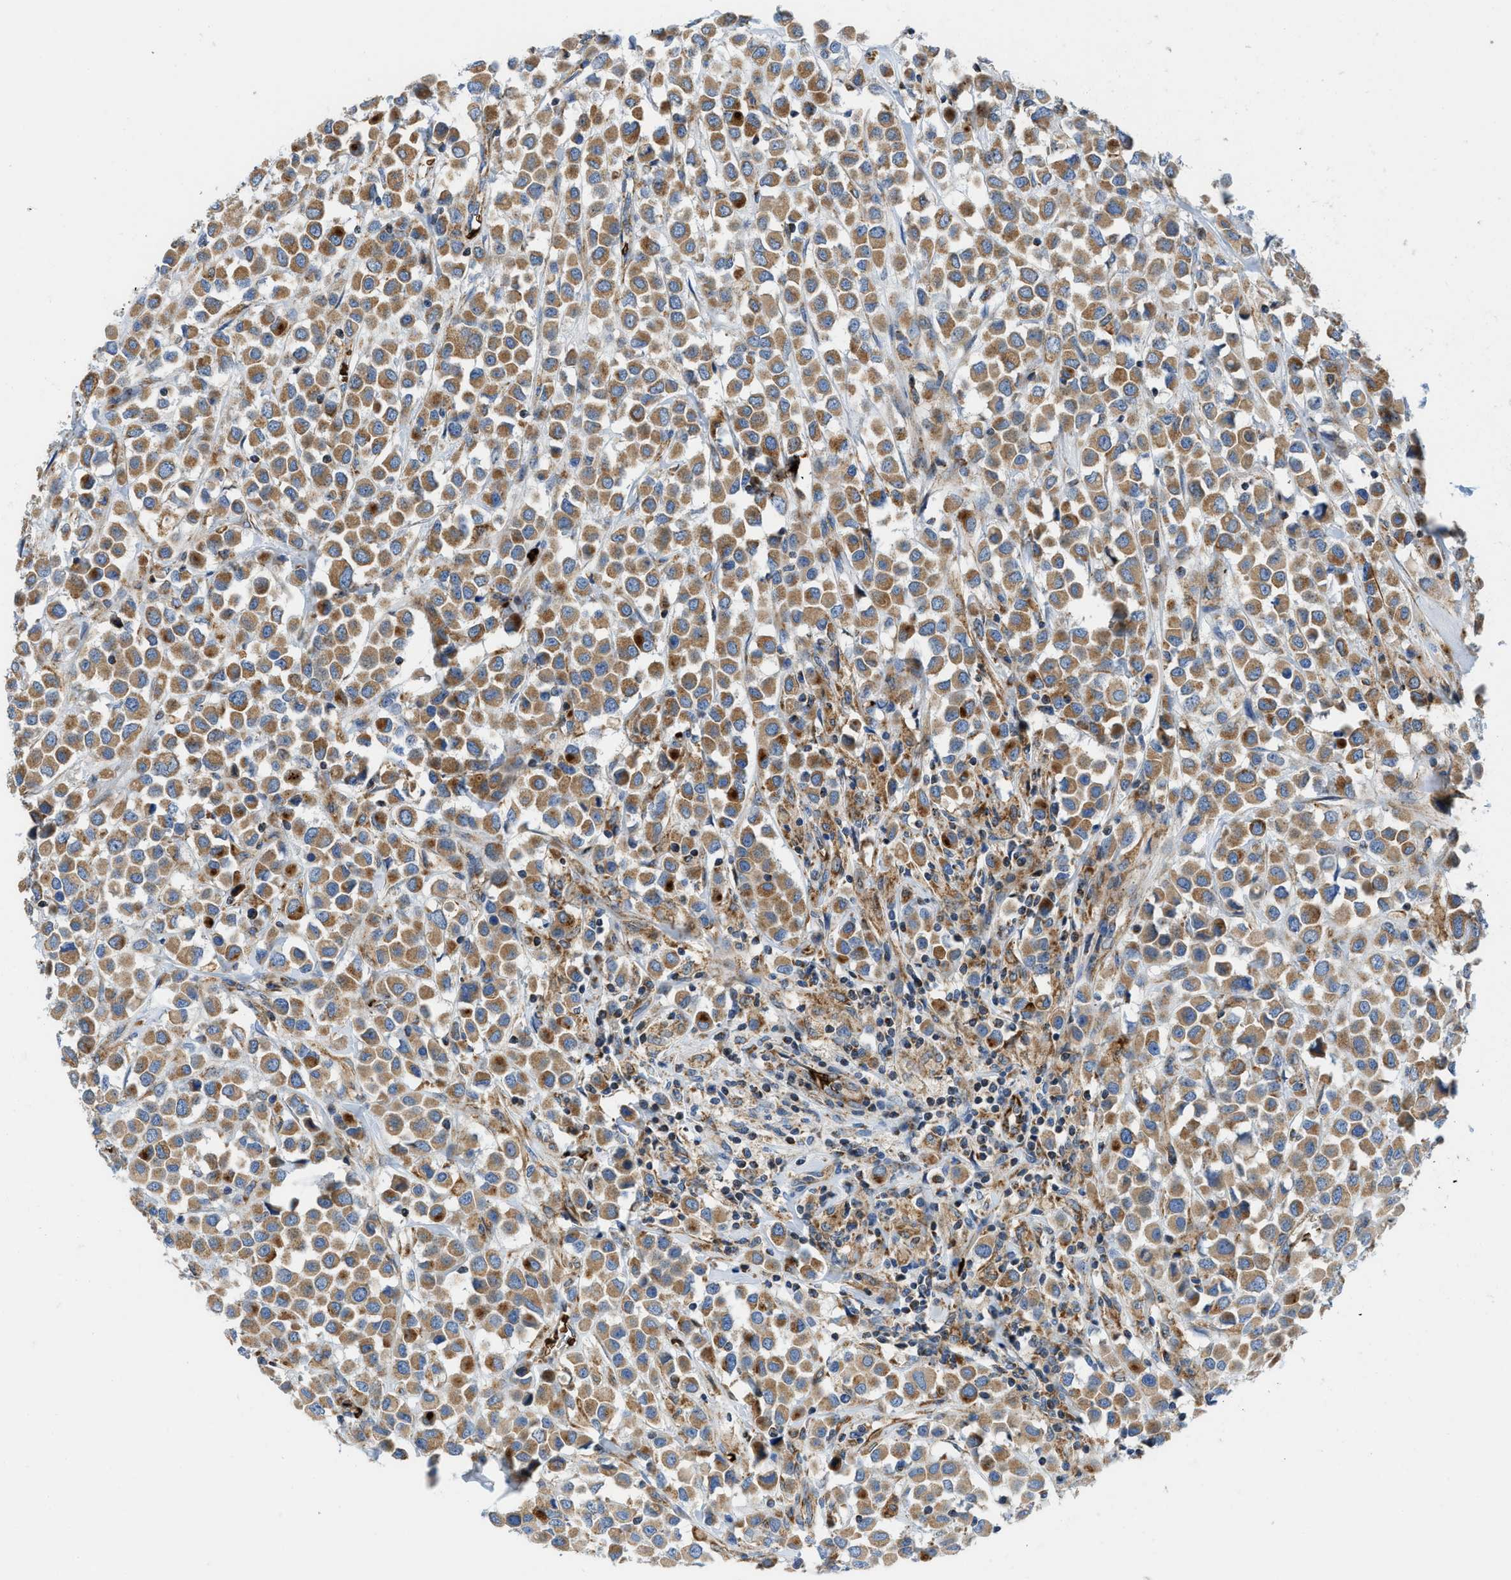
{"staining": {"intensity": "moderate", "quantity": ">75%", "location": "cytoplasmic/membranous"}, "tissue": "breast cancer", "cell_type": "Tumor cells", "image_type": "cancer", "snomed": [{"axis": "morphology", "description": "Duct carcinoma"}, {"axis": "topography", "description": "Breast"}], "caption": "A brown stain highlights moderate cytoplasmic/membranous positivity of a protein in human breast infiltrating ductal carcinoma tumor cells.", "gene": "ZNF831", "patient": {"sex": "female", "age": 61}}